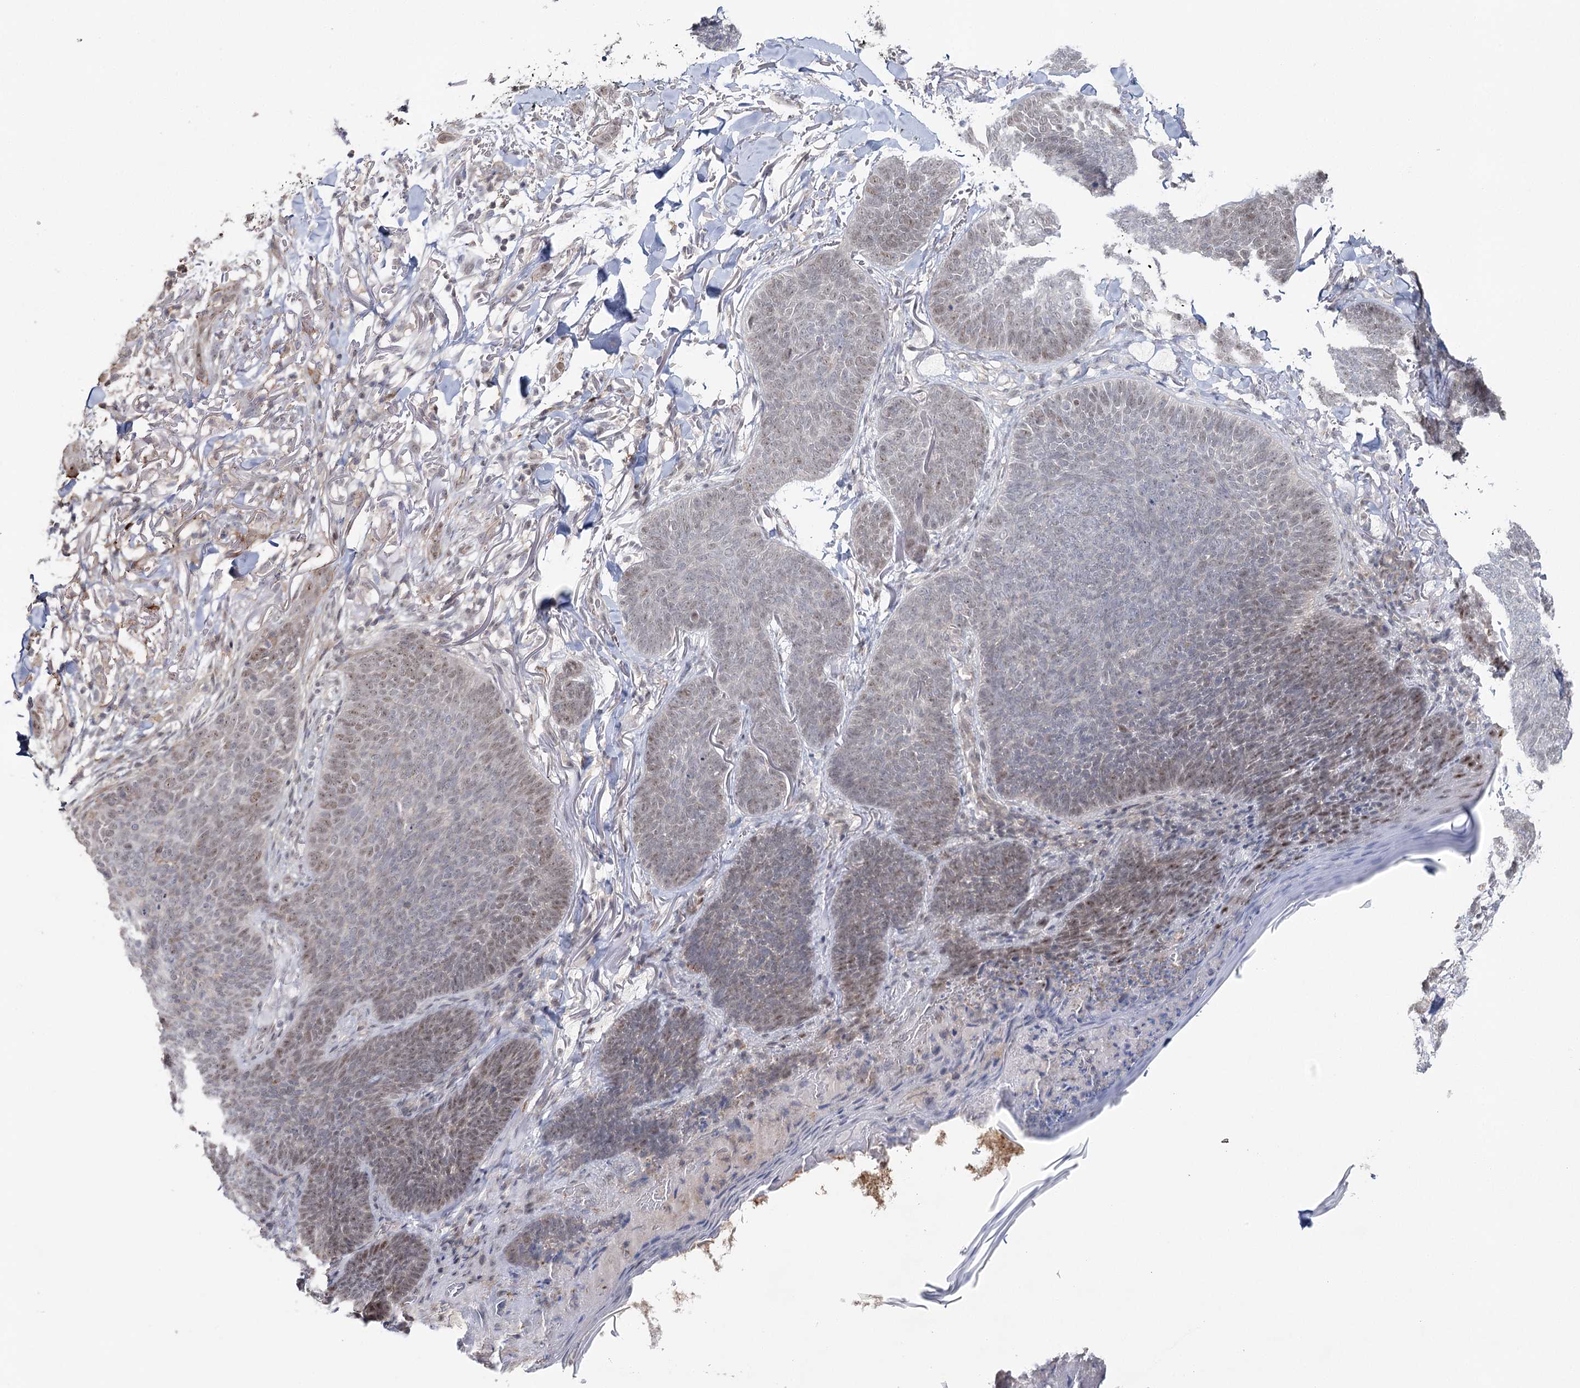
{"staining": {"intensity": "weak", "quantity": "<25%", "location": "nuclear"}, "tissue": "skin cancer", "cell_type": "Tumor cells", "image_type": "cancer", "snomed": [{"axis": "morphology", "description": "Basal cell carcinoma"}, {"axis": "topography", "description": "Skin"}], "caption": "Protein analysis of basal cell carcinoma (skin) demonstrates no significant positivity in tumor cells.", "gene": "ZC3H8", "patient": {"sex": "male", "age": 85}}